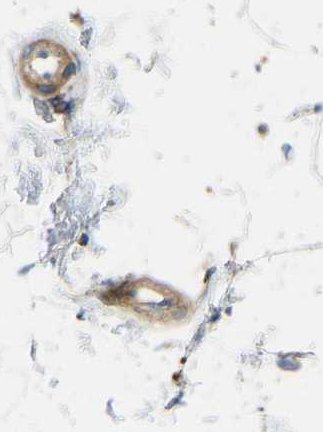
{"staining": {"intensity": "negative", "quantity": "none", "location": "none"}, "tissue": "breast", "cell_type": "Adipocytes", "image_type": "normal", "snomed": [{"axis": "morphology", "description": "Normal tissue, NOS"}, {"axis": "topography", "description": "Breast"}], "caption": "High magnification brightfield microscopy of benign breast stained with DAB (brown) and counterstained with hematoxylin (blue): adipocytes show no significant positivity.", "gene": "PICALM", "patient": {"sex": "female", "age": 22}}